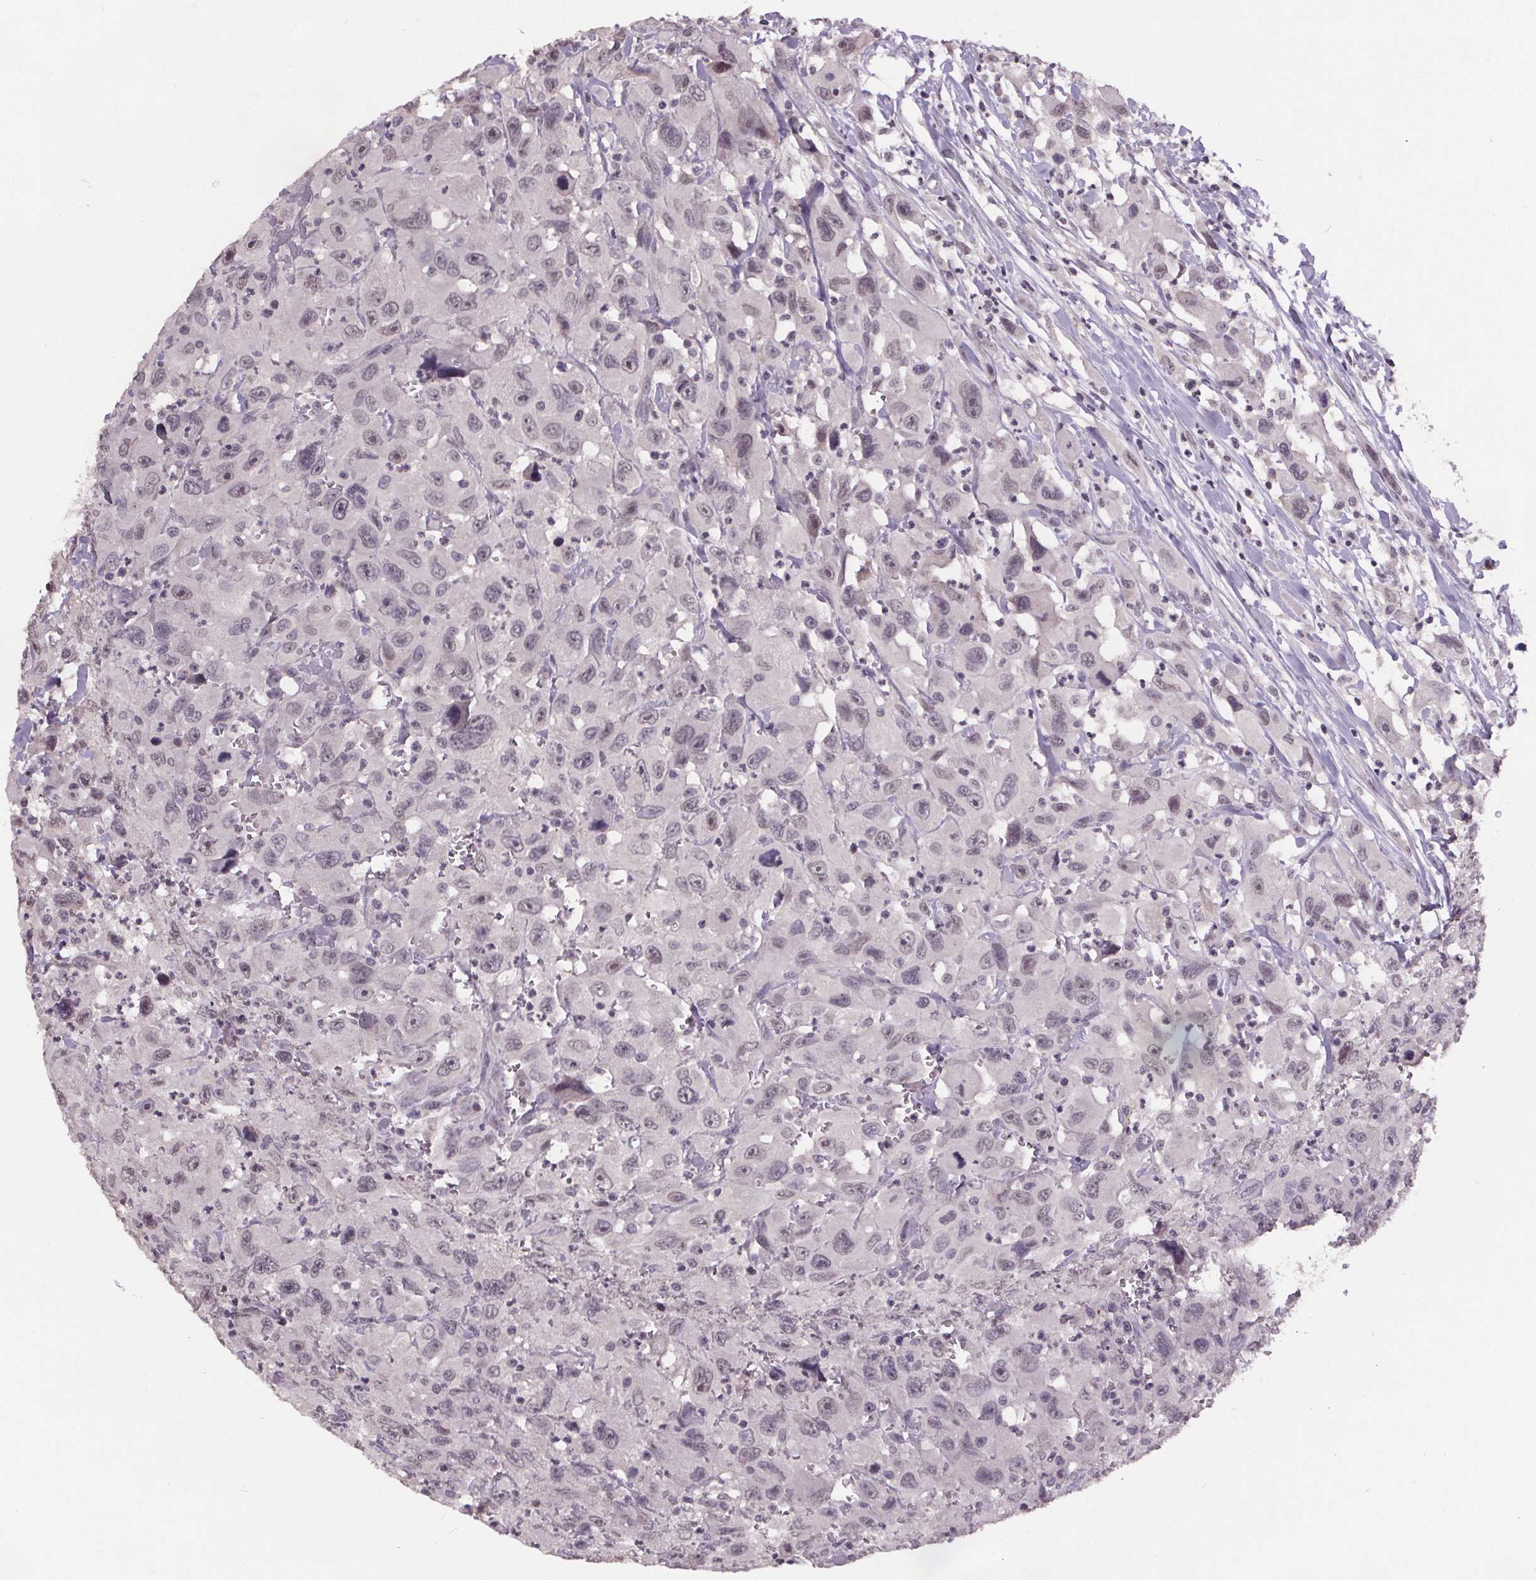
{"staining": {"intensity": "negative", "quantity": "none", "location": "none"}, "tissue": "head and neck cancer", "cell_type": "Tumor cells", "image_type": "cancer", "snomed": [{"axis": "morphology", "description": "Squamous cell carcinoma, NOS"}, {"axis": "morphology", "description": "Squamous cell carcinoma, metastatic, NOS"}, {"axis": "topography", "description": "Oral tissue"}, {"axis": "topography", "description": "Head-Neck"}], "caption": "Tumor cells show no significant expression in head and neck cancer.", "gene": "NKX6-1", "patient": {"sex": "female", "age": 85}}